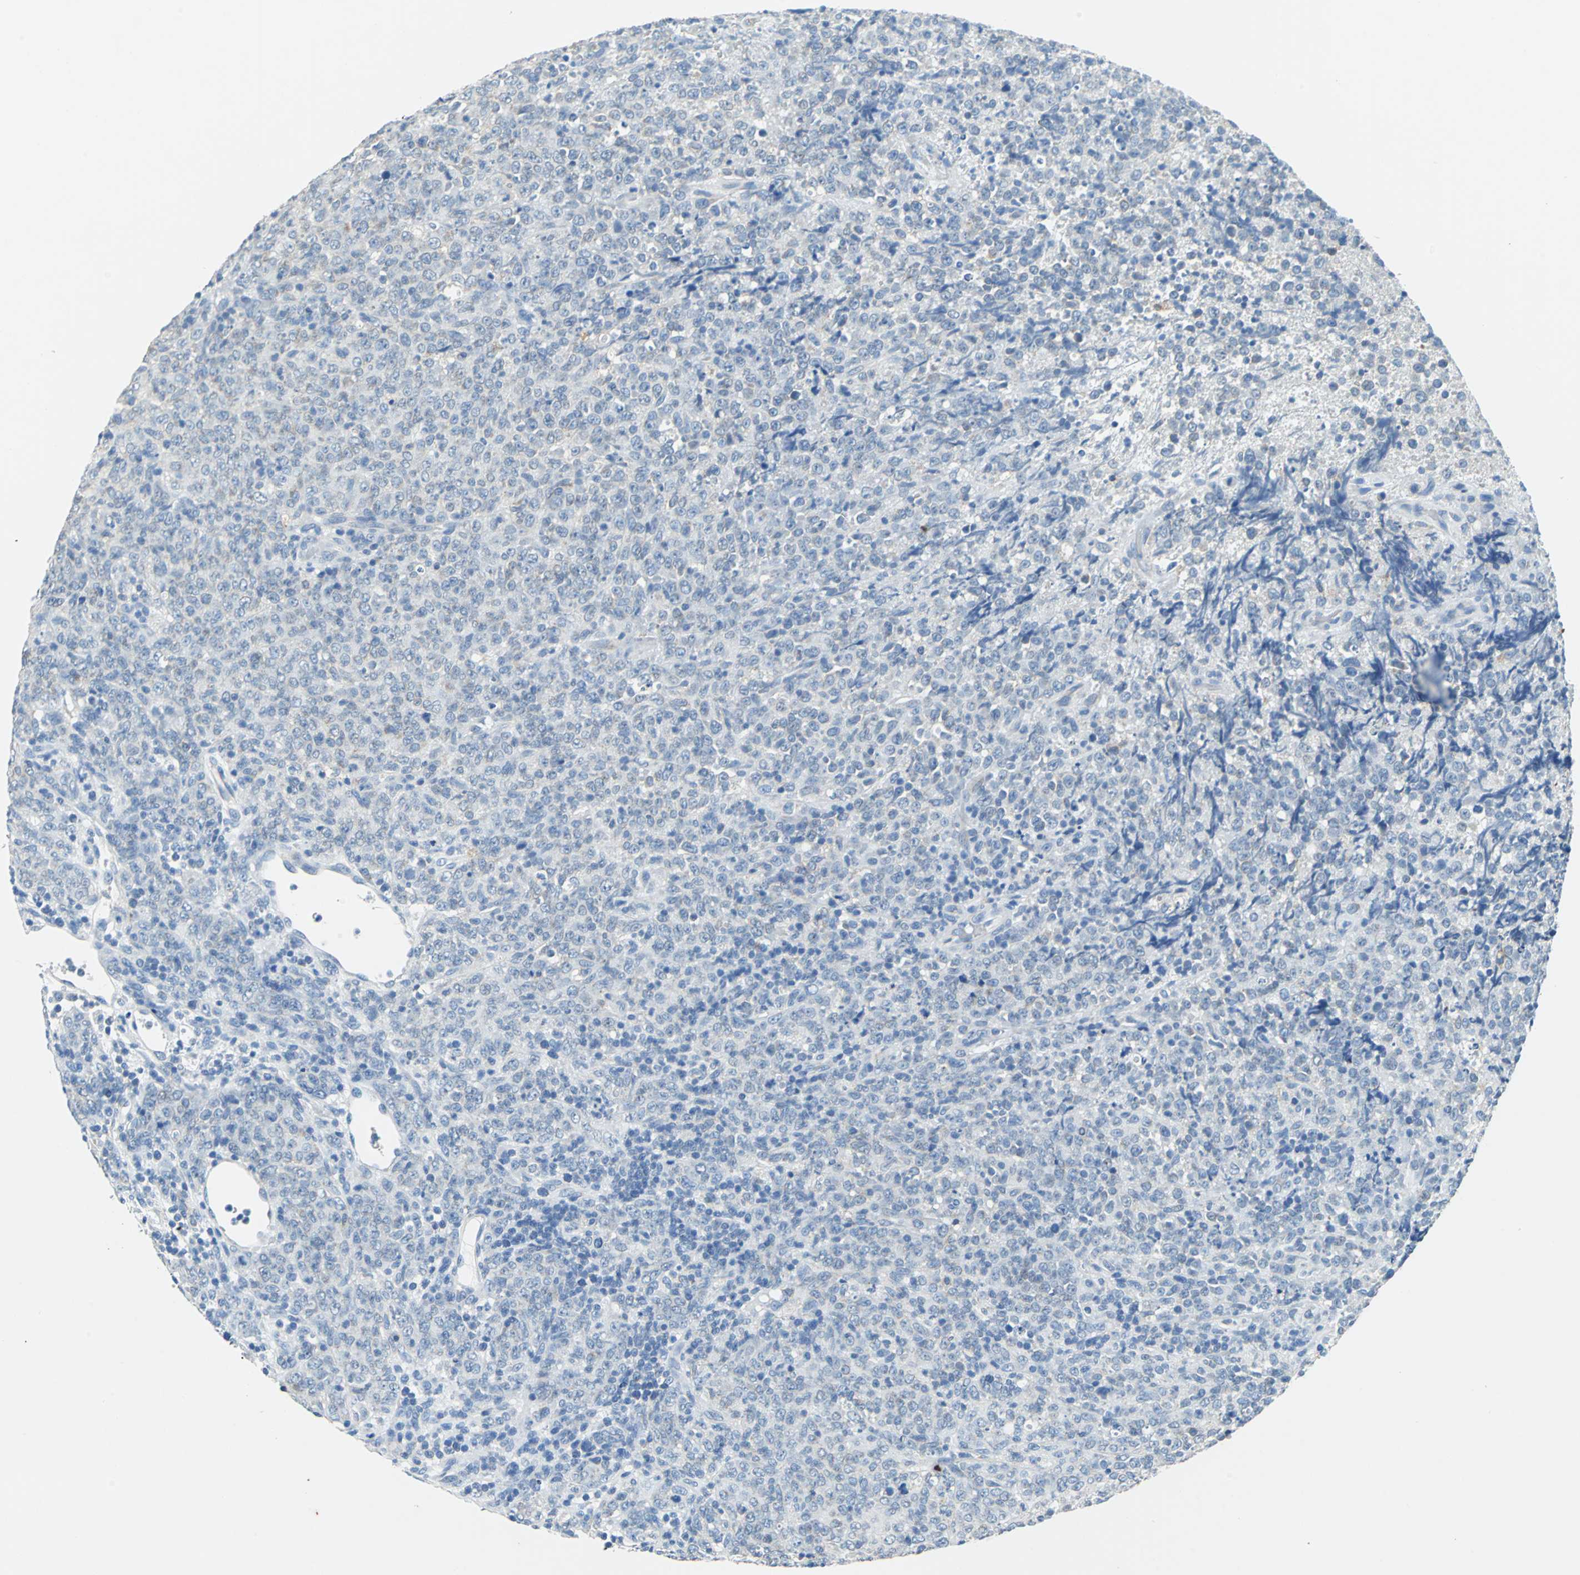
{"staining": {"intensity": "negative", "quantity": "none", "location": "none"}, "tissue": "lymphoma", "cell_type": "Tumor cells", "image_type": "cancer", "snomed": [{"axis": "morphology", "description": "Malignant lymphoma, non-Hodgkin's type, High grade"}, {"axis": "topography", "description": "Tonsil"}], "caption": "Immunohistochemical staining of human malignant lymphoma, non-Hodgkin's type (high-grade) exhibits no significant expression in tumor cells.", "gene": "TEX264", "patient": {"sex": "female", "age": 36}}